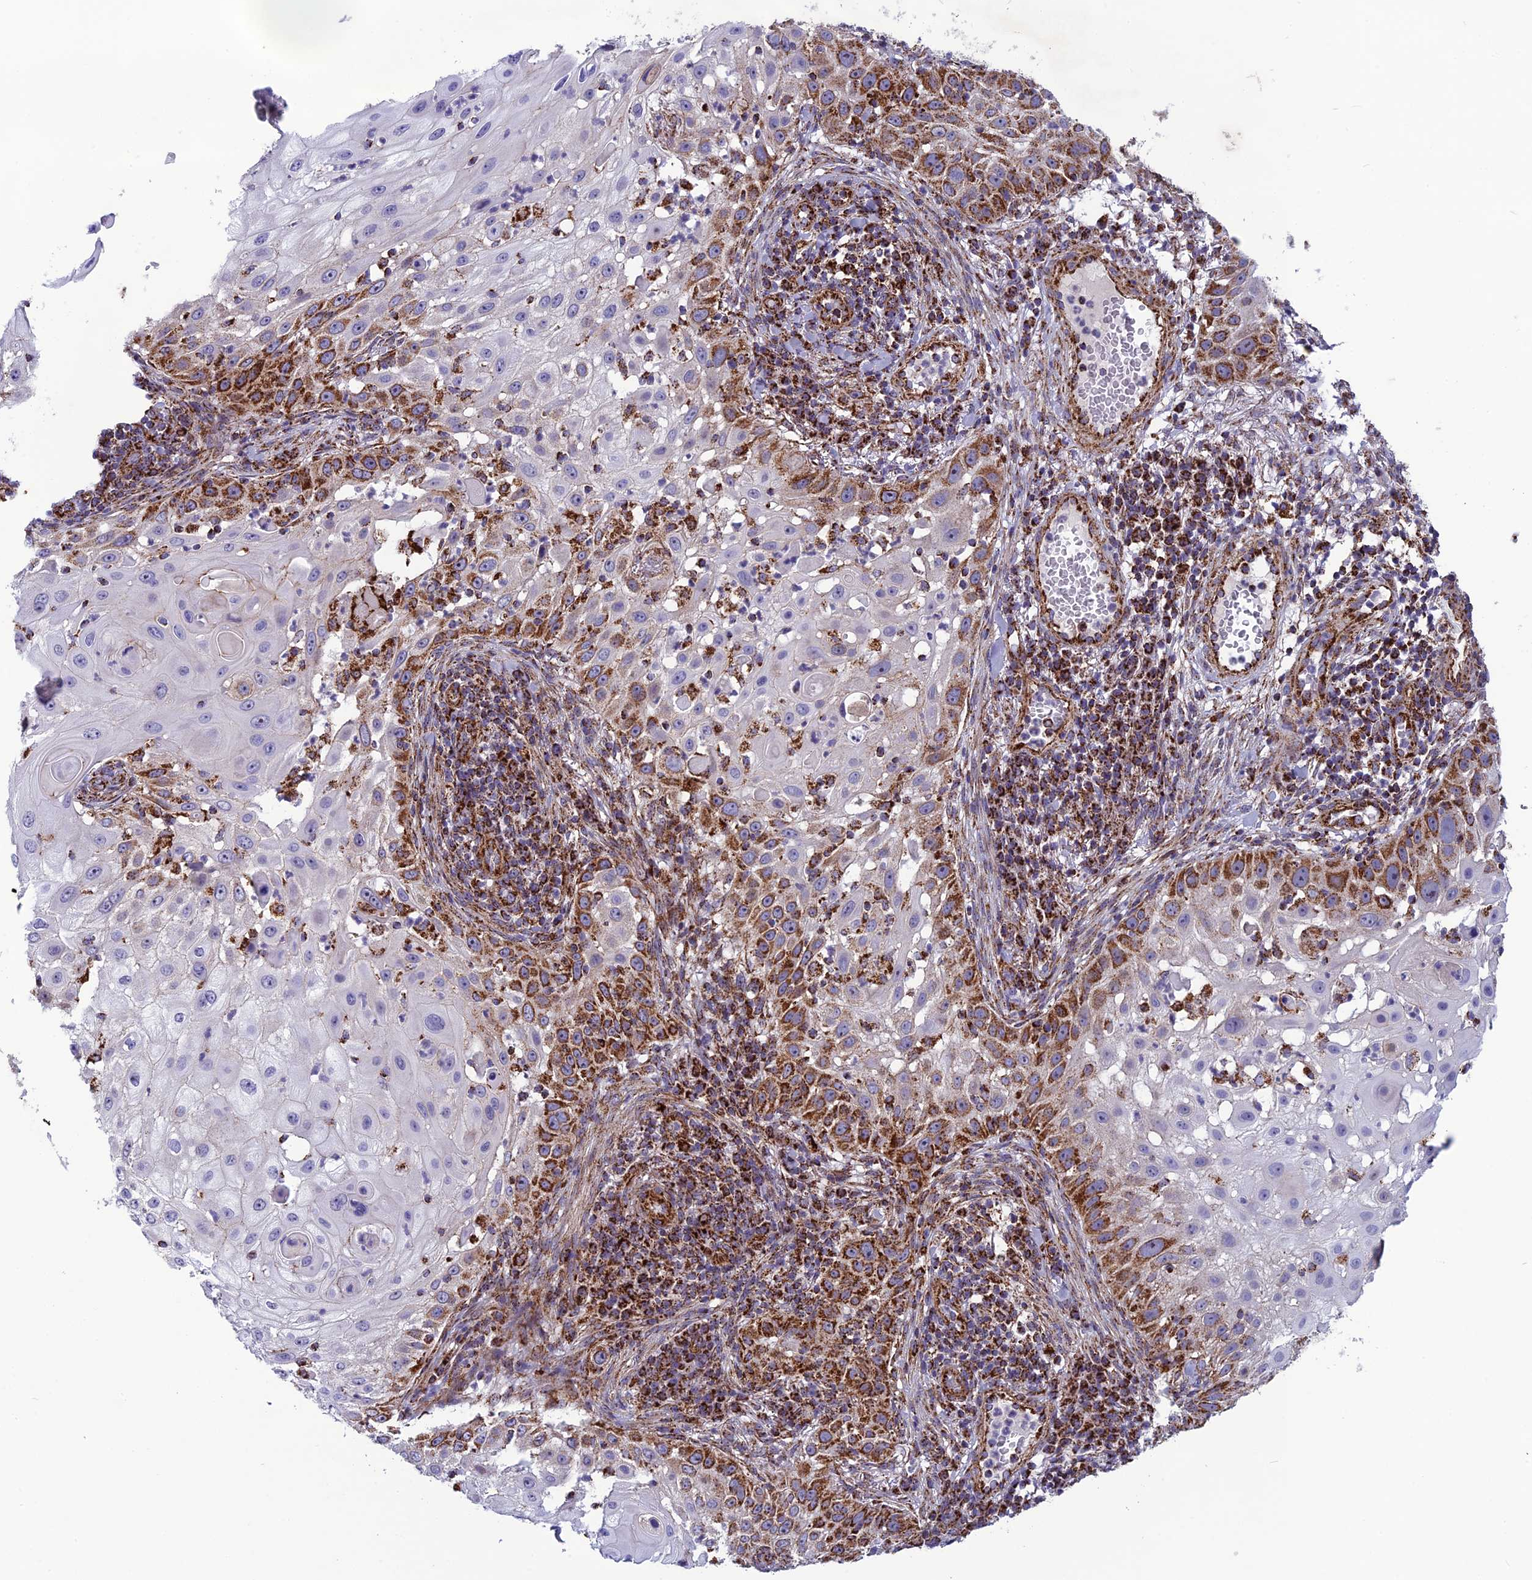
{"staining": {"intensity": "moderate", "quantity": "25%-75%", "location": "cytoplasmic/membranous"}, "tissue": "skin cancer", "cell_type": "Tumor cells", "image_type": "cancer", "snomed": [{"axis": "morphology", "description": "Squamous cell carcinoma, NOS"}, {"axis": "topography", "description": "Skin"}], "caption": "Immunohistochemistry (IHC) micrograph of human skin cancer (squamous cell carcinoma) stained for a protein (brown), which shows medium levels of moderate cytoplasmic/membranous positivity in approximately 25%-75% of tumor cells.", "gene": "MRPS18B", "patient": {"sex": "female", "age": 44}}